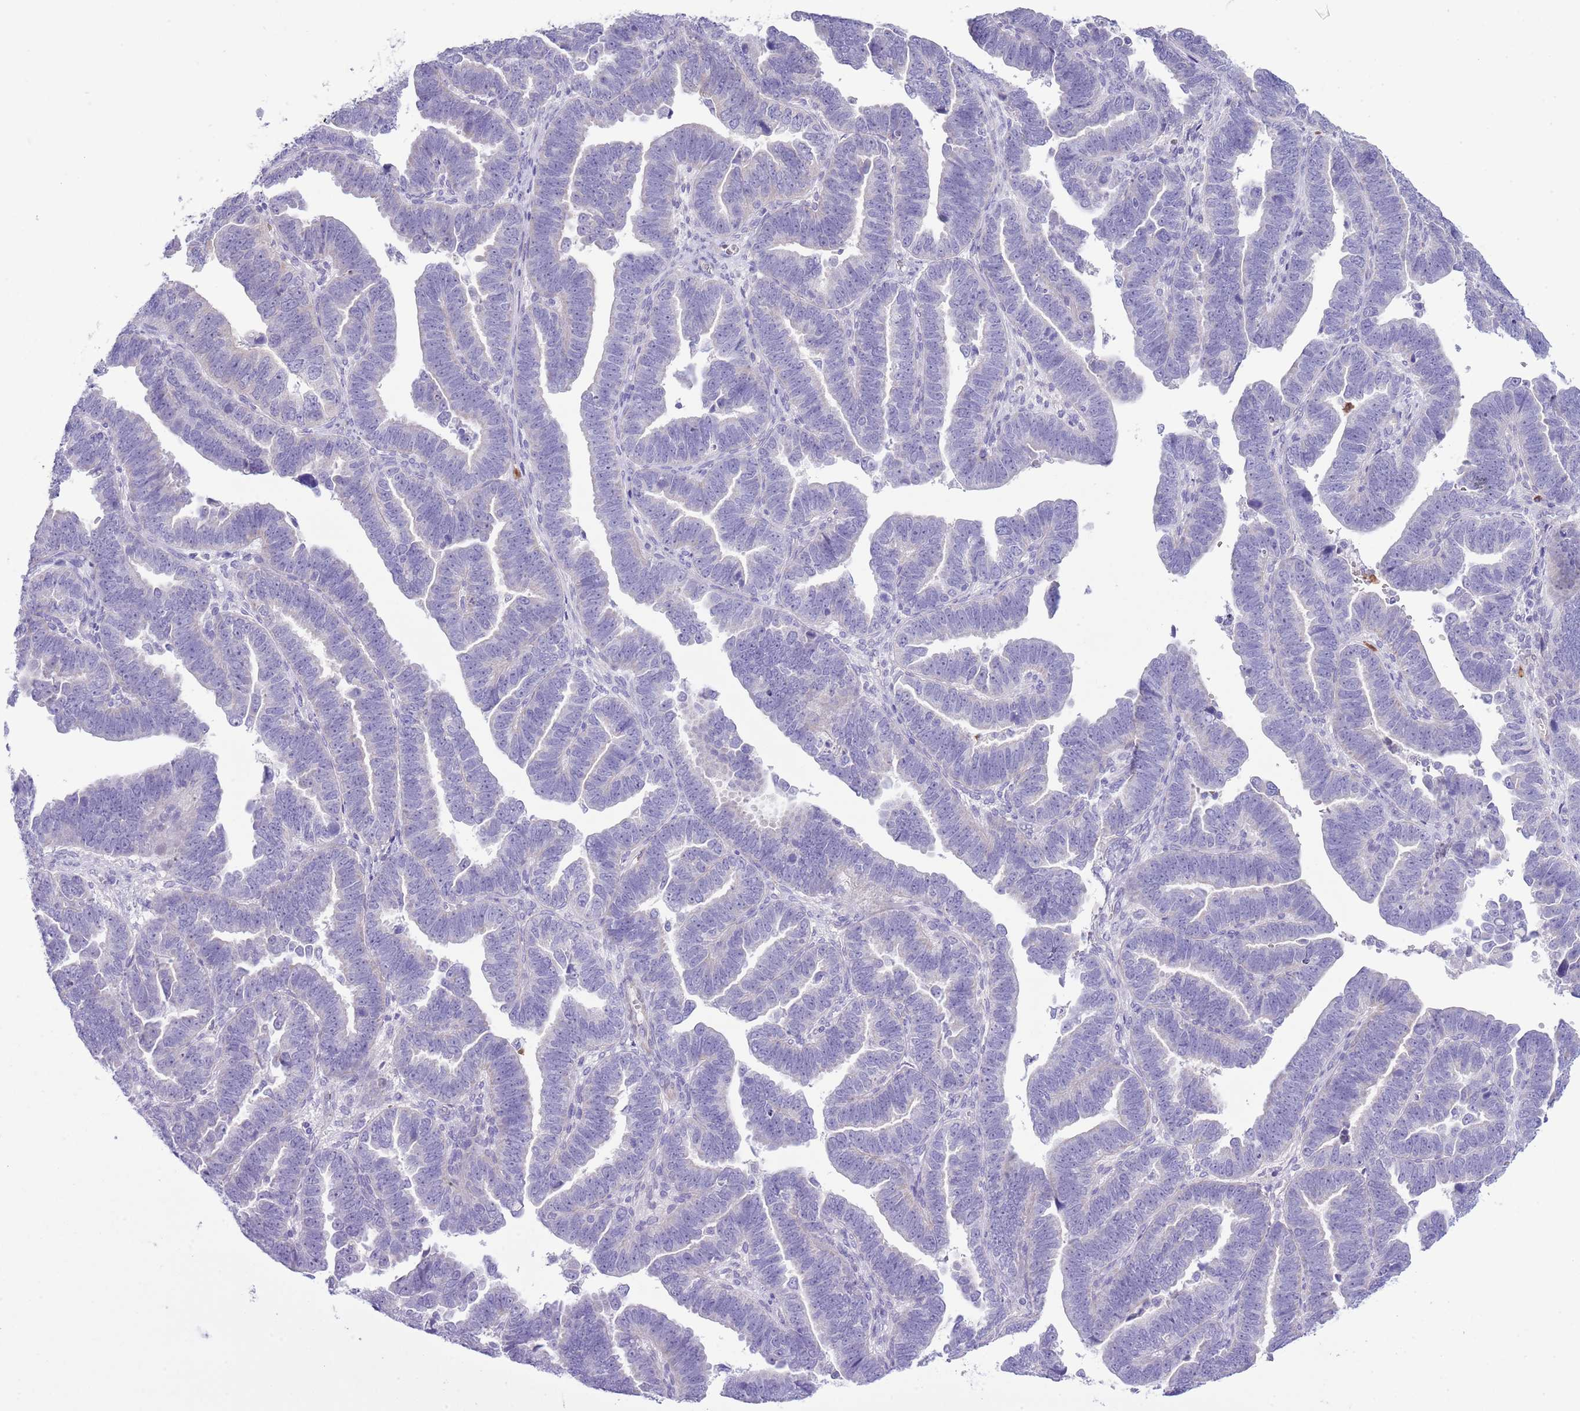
{"staining": {"intensity": "negative", "quantity": "none", "location": "none"}, "tissue": "endometrial cancer", "cell_type": "Tumor cells", "image_type": "cancer", "snomed": [{"axis": "morphology", "description": "Adenocarcinoma, NOS"}, {"axis": "topography", "description": "Endometrium"}], "caption": "This is a image of IHC staining of adenocarcinoma (endometrial), which shows no expression in tumor cells.", "gene": "OR6M1", "patient": {"sex": "female", "age": 75}}